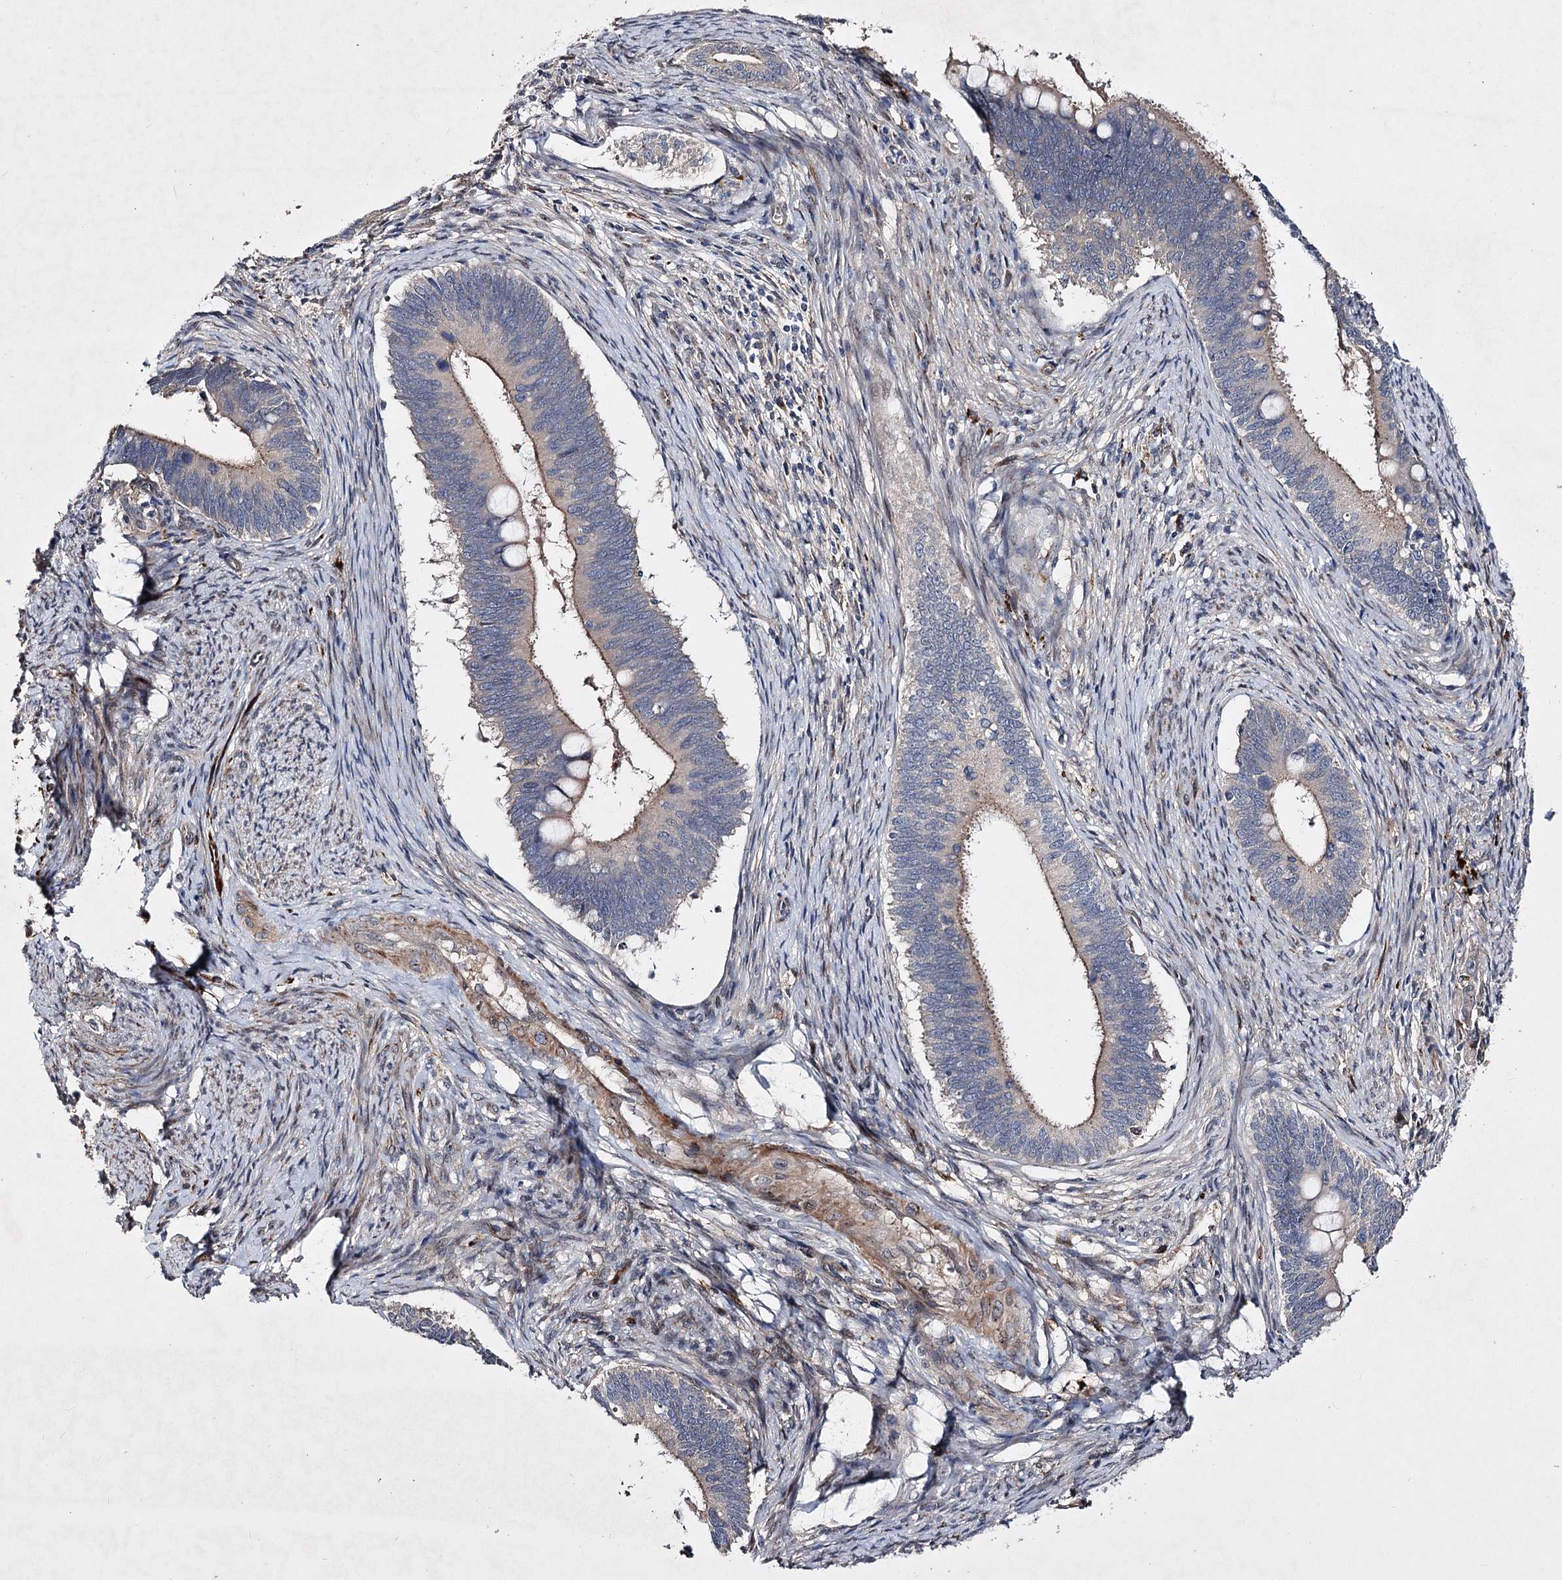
{"staining": {"intensity": "weak", "quantity": "<25%", "location": "cytoplasmic/membranous"}, "tissue": "cervical cancer", "cell_type": "Tumor cells", "image_type": "cancer", "snomed": [{"axis": "morphology", "description": "Adenocarcinoma, NOS"}, {"axis": "topography", "description": "Cervix"}], "caption": "Immunohistochemical staining of cervical adenocarcinoma reveals no significant positivity in tumor cells. Nuclei are stained in blue.", "gene": "MINDY3", "patient": {"sex": "female", "age": 42}}